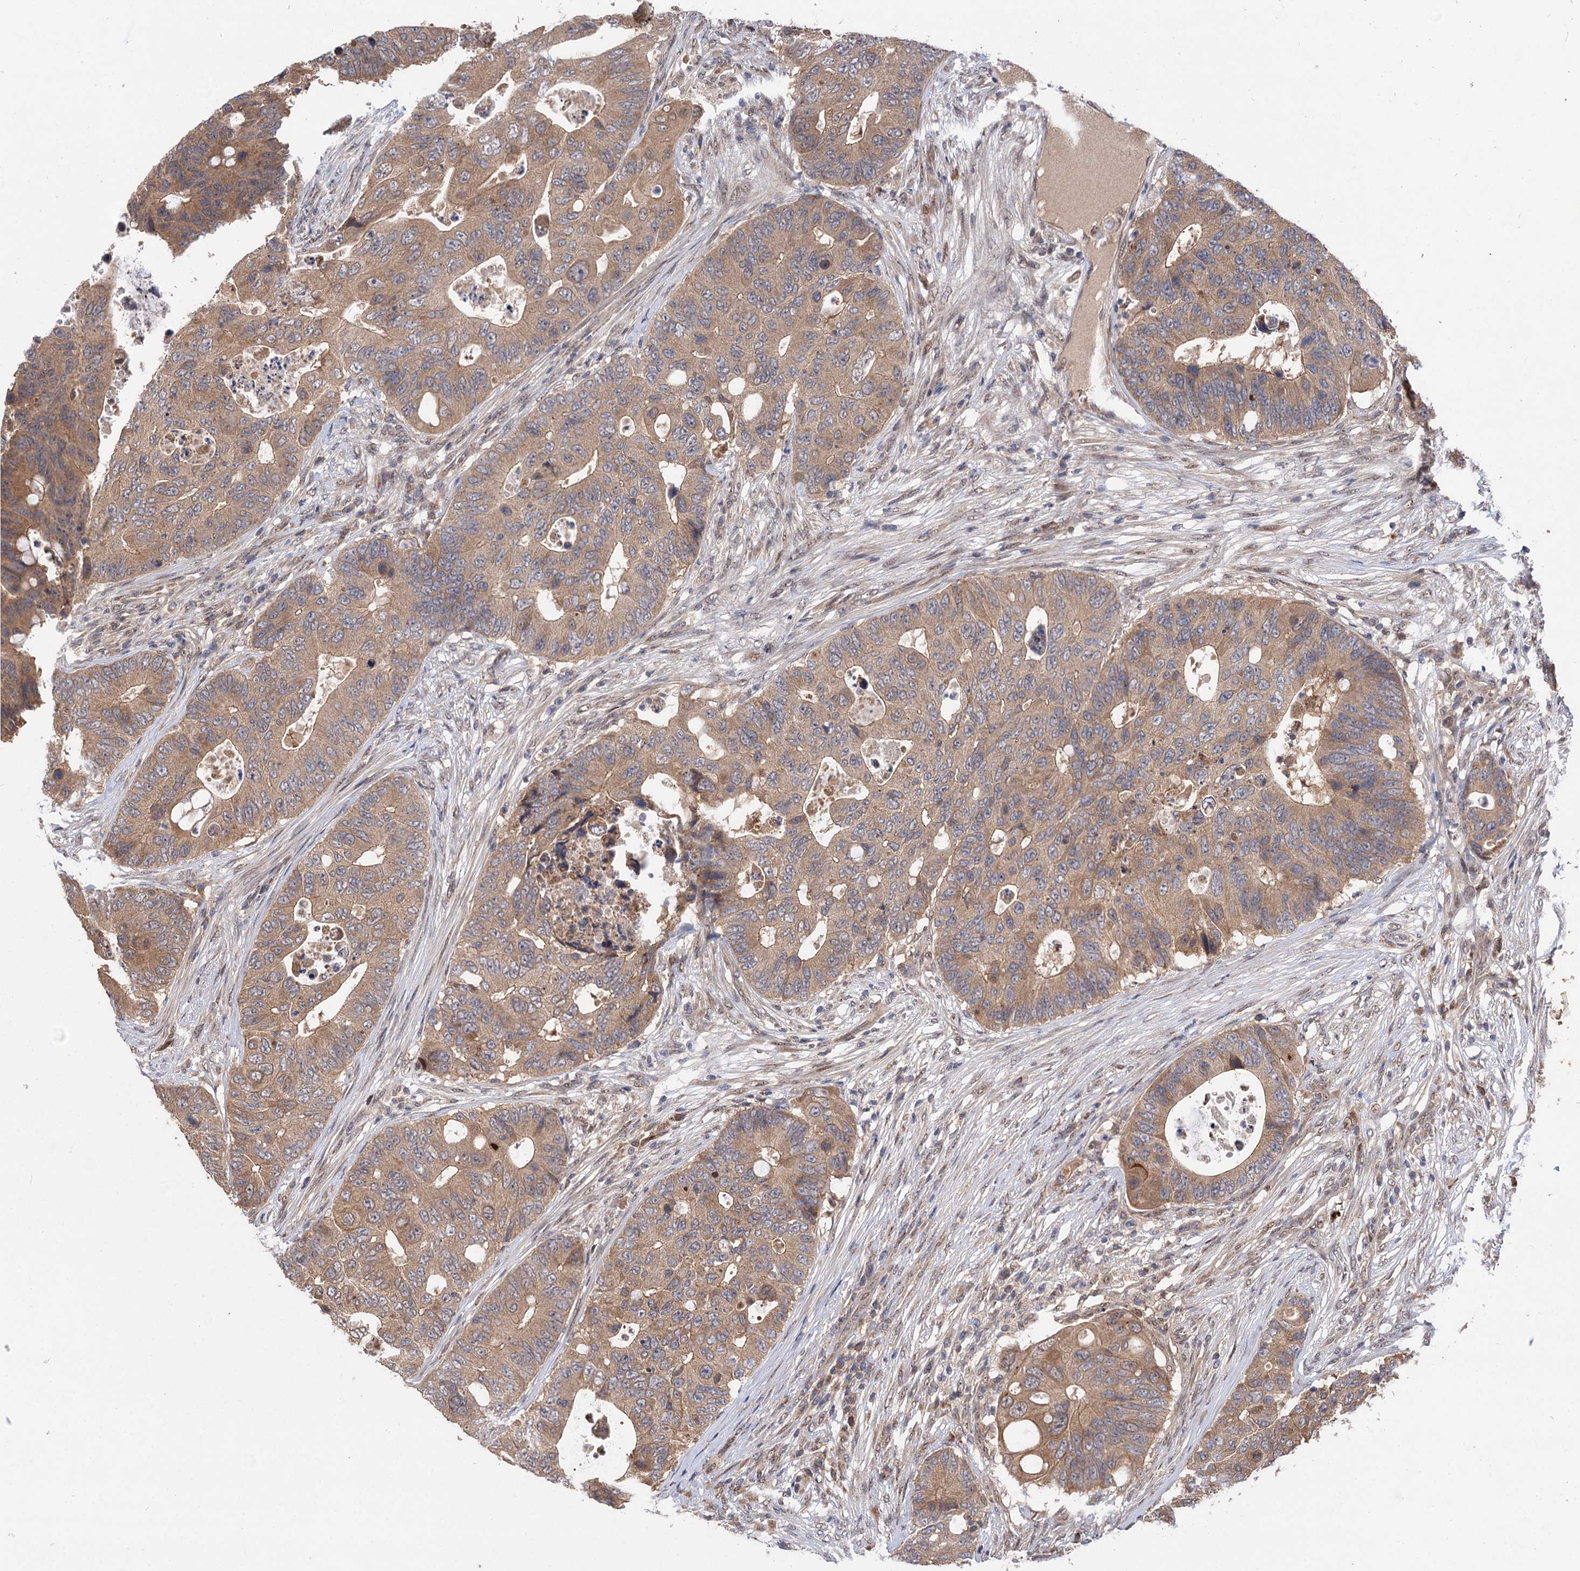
{"staining": {"intensity": "weak", "quantity": ">75%", "location": "cytoplasmic/membranous"}, "tissue": "colorectal cancer", "cell_type": "Tumor cells", "image_type": "cancer", "snomed": [{"axis": "morphology", "description": "Adenocarcinoma, NOS"}, {"axis": "topography", "description": "Colon"}], "caption": "Weak cytoplasmic/membranous positivity is present in approximately >75% of tumor cells in adenocarcinoma (colorectal). Immunohistochemistry (ihc) stains the protein in brown and the nuclei are stained blue.", "gene": "FBXW8", "patient": {"sex": "male", "age": 71}}